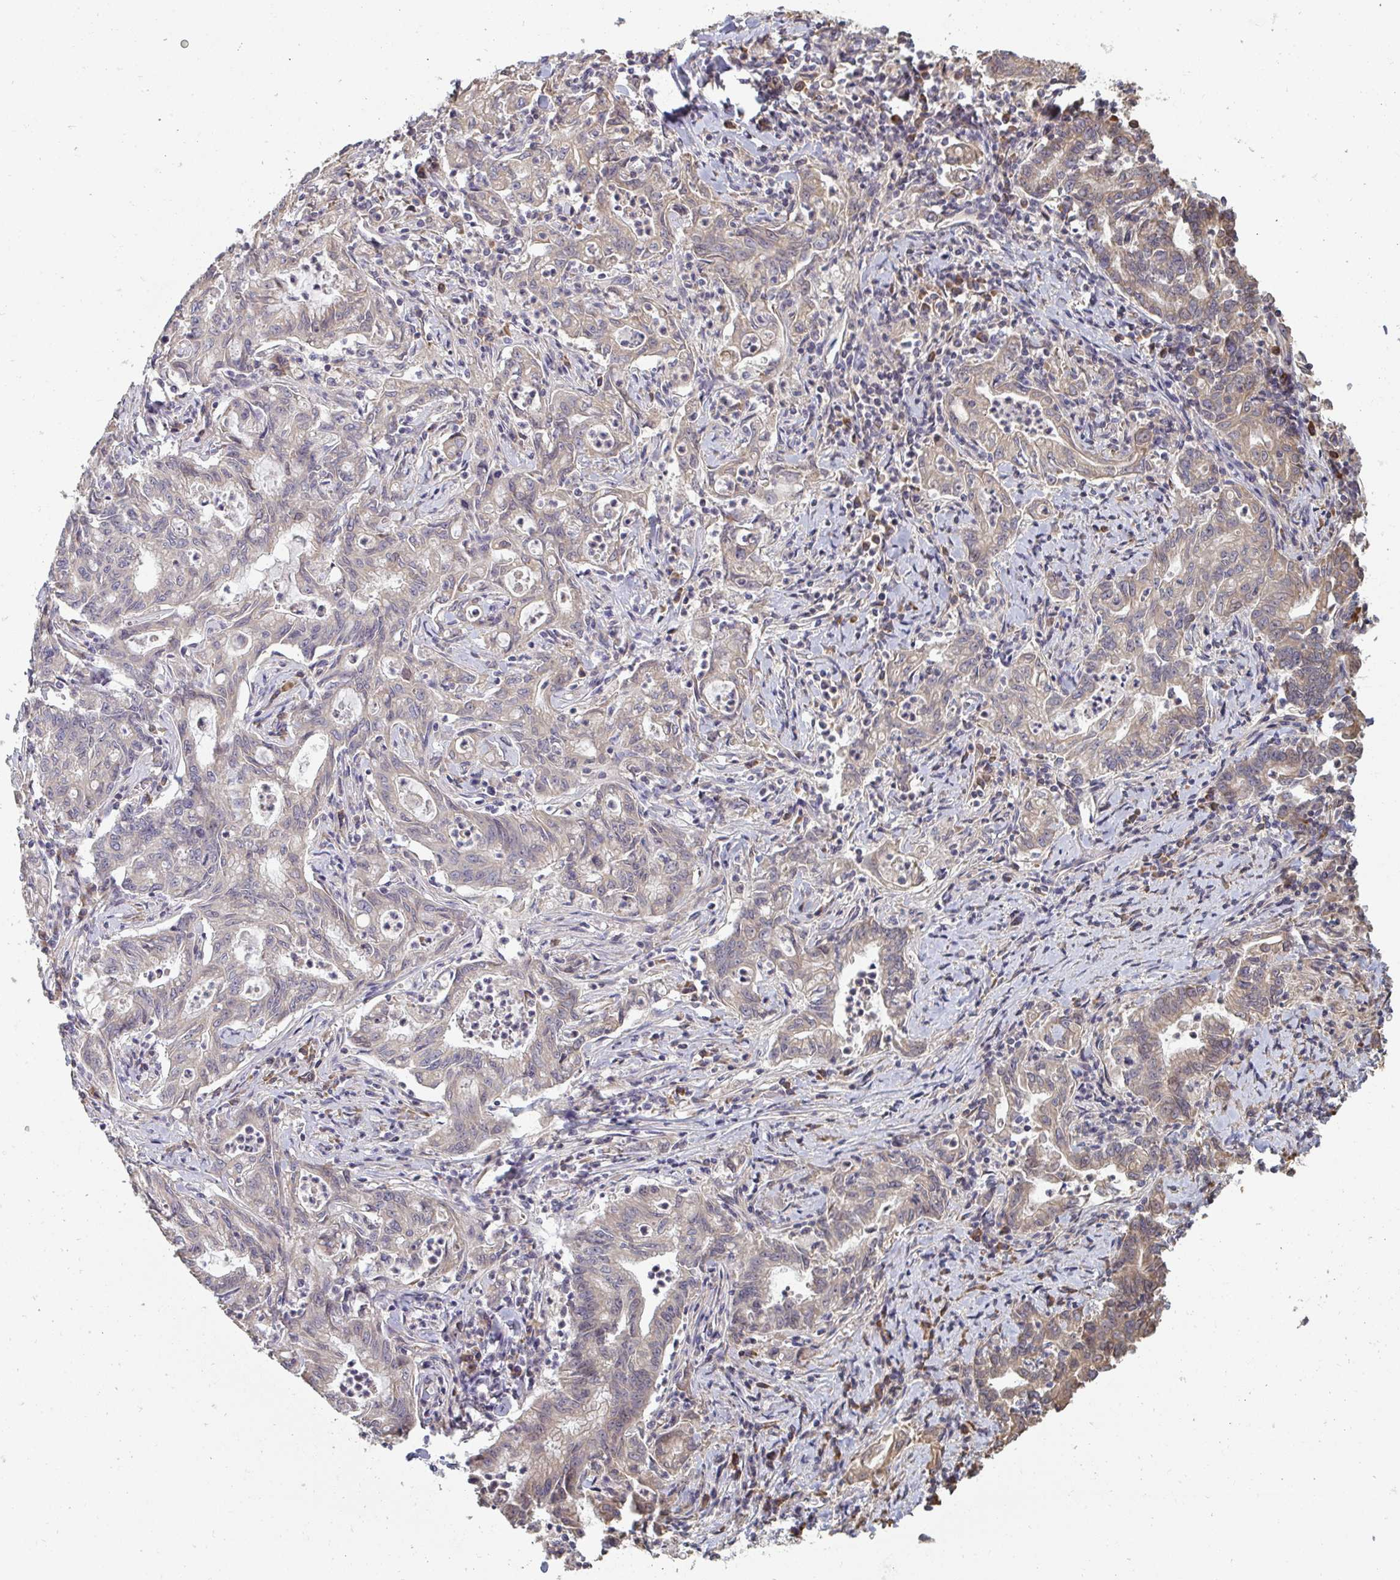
{"staining": {"intensity": "weak", "quantity": "25%-75%", "location": "cytoplasmic/membranous"}, "tissue": "stomach cancer", "cell_type": "Tumor cells", "image_type": "cancer", "snomed": [{"axis": "morphology", "description": "Adenocarcinoma, NOS"}, {"axis": "topography", "description": "Stomach, upper"}], "caption": "Immunohistochemistry histopathology image of neoplastic tissue: stomach cancer stained using immunohistochemistry exhibits low levels of weak protein expression localized specifically in the cytoplasmic/membranous of tumor cells, appearing as a cytoplasmic/membranous brown color.", "gene": "ZFYVE28", "patient": {"sex": "female", "age": 79}}